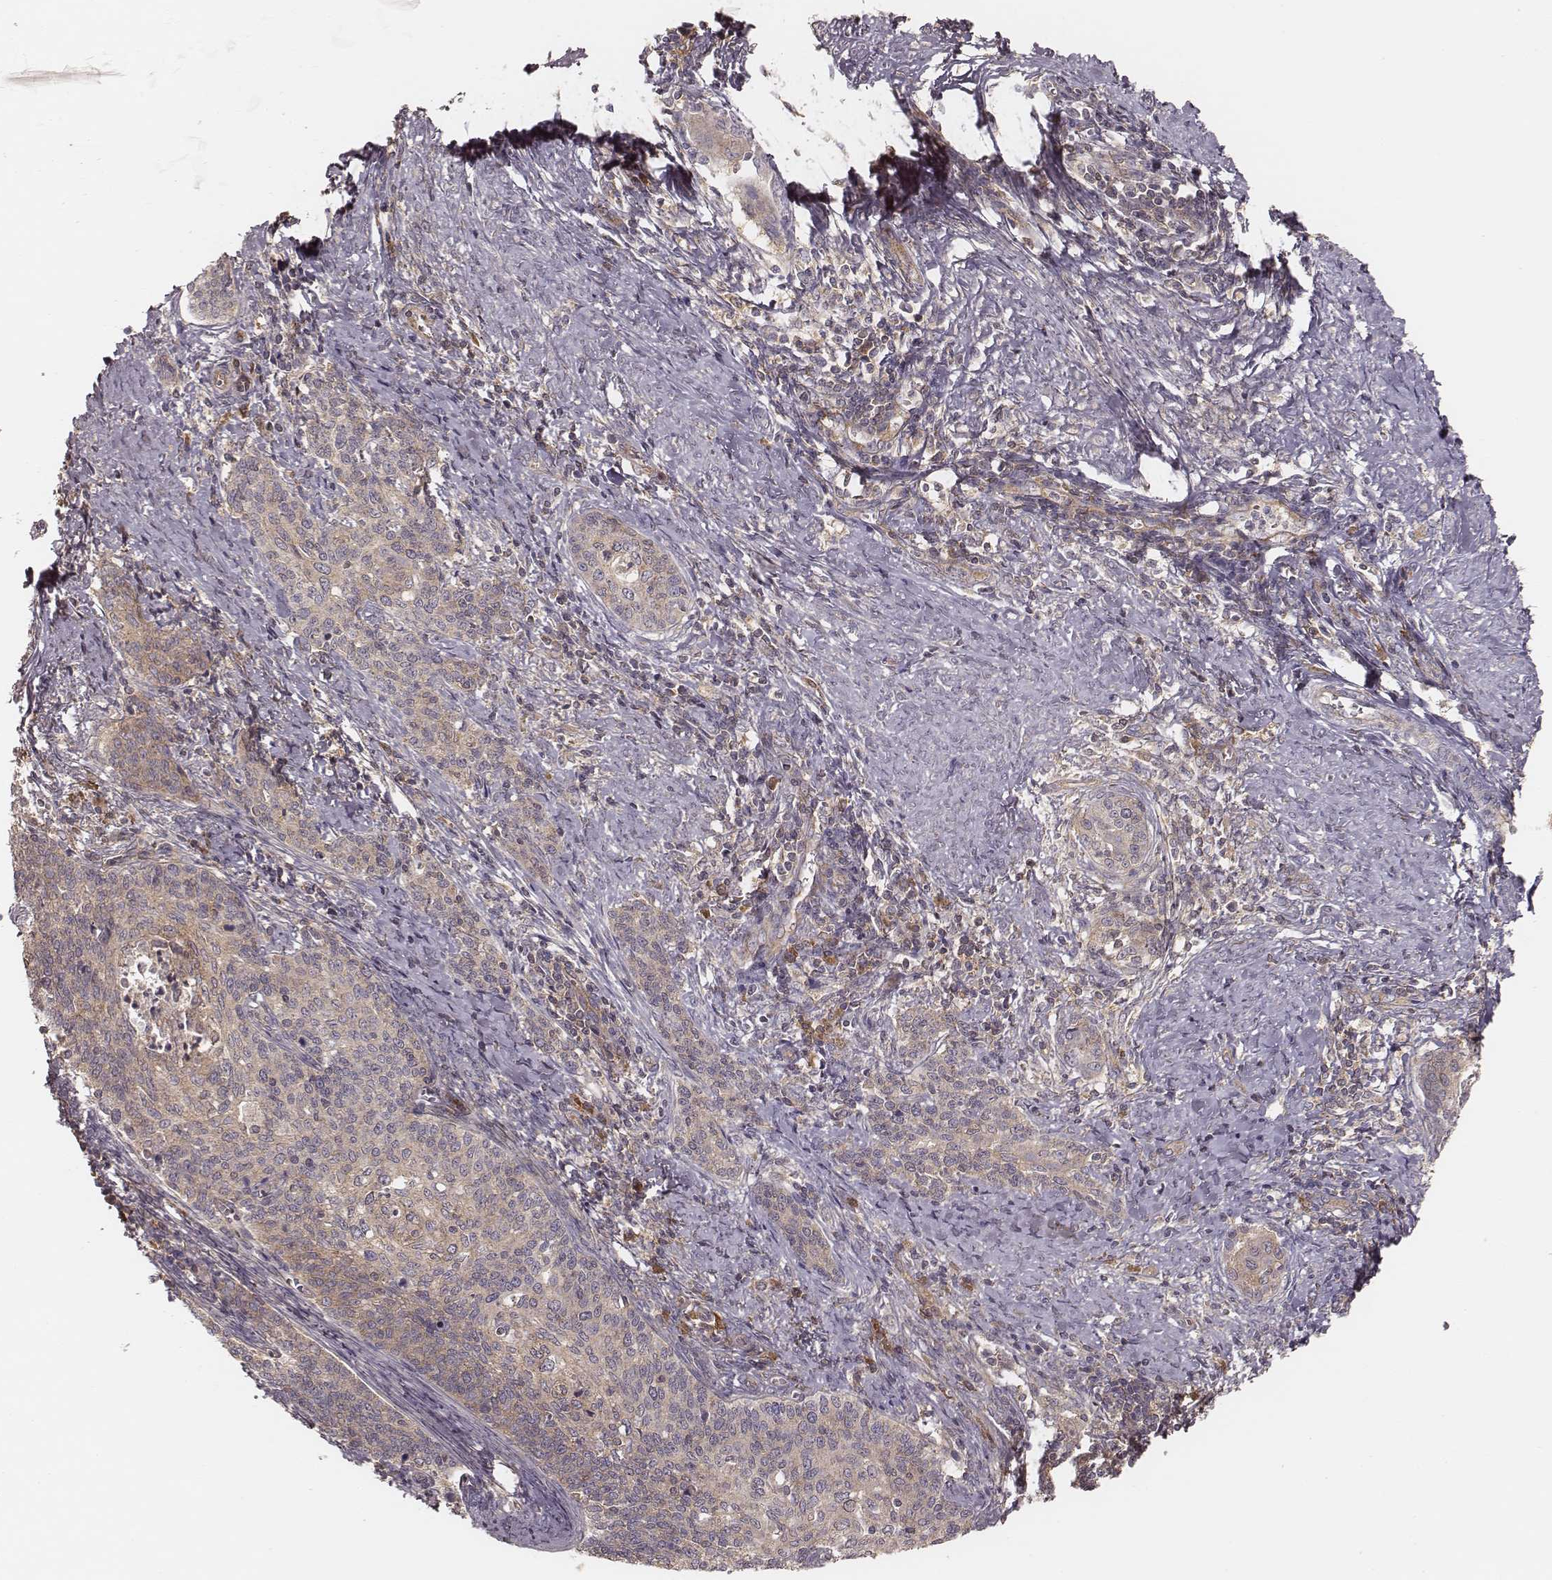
{"staining": {"intensity": "weak", "quantity": "25%-75%", "location": "cytoplasmic/membranous"}, "tissue": "cervical cancer", "cell_type": "Tumor cells", "image_type": "cancer", "snomed": [{"axis": "morphology", "description": "Squamous cell carcinoma, NOS"}, {"axis": "topography", "description": "Cervix"}], "caption": "Weak cytoplasmic/membranous staining is identified in approximately 25%-75% of tumor cells in cervical cancer (squamous cell carcinoma).", "gene": "CARS1", "patient": {"sex": "female", "age": 39}}